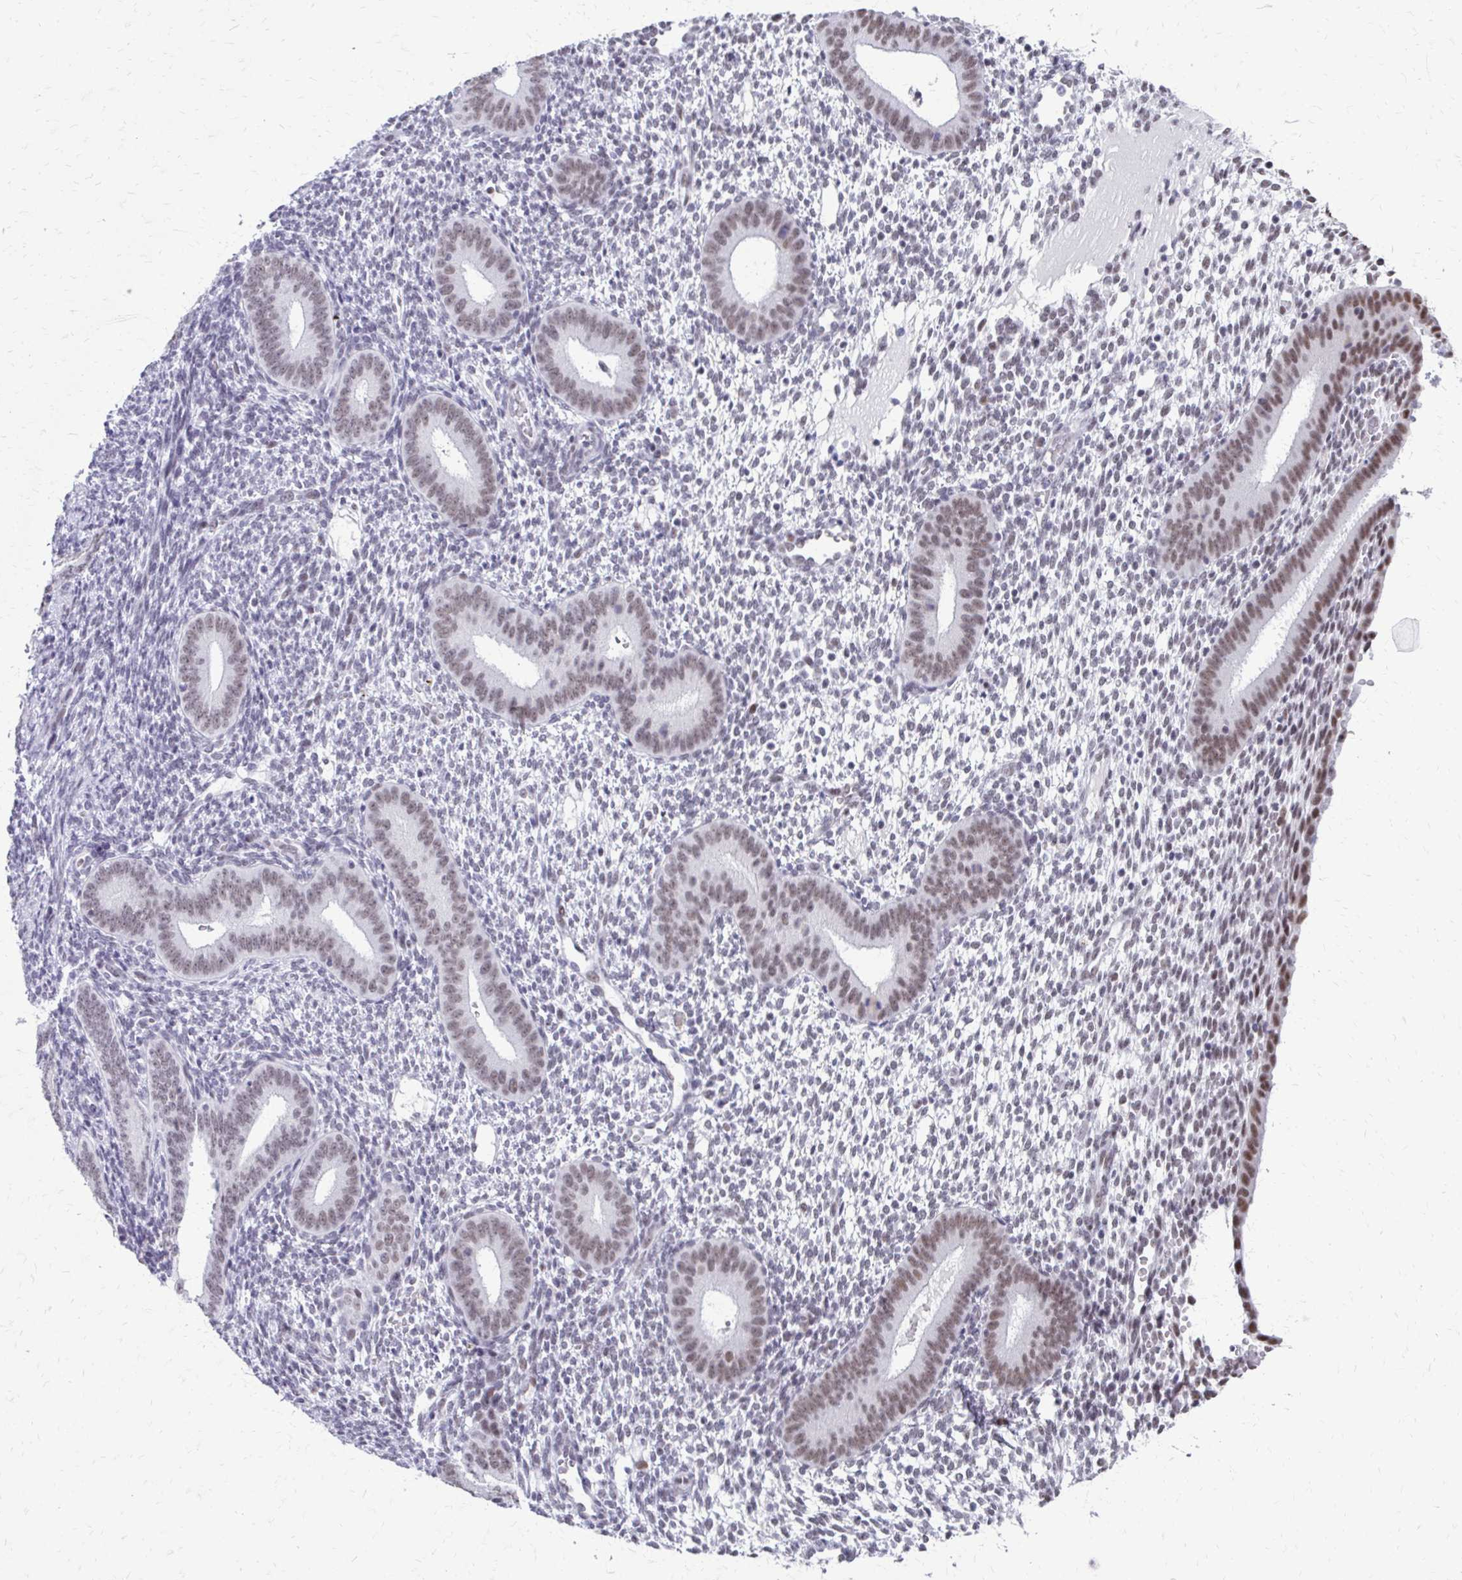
{"staining": {"intensity": "negative", "quantity": "none", "location": "none"}, "tissue": "endometrium", "cell_type": "Cells in endometrial stroma", "image_type": "normal", "snomed": [{"axis": "morphology", "description": "Normal tissue, NOS"}, {"axis": "topography", "description": "Endometrium"}], "caption": "Unremarkable endometrium was stained to show a protein in brown. There is no significant staining in cells in endometrial stroma. (DAB (3,3'-diaminobenzidine) IHC, high magnification).", "gene": "SS18", "patient": {"sex": "female", "age": 40}}